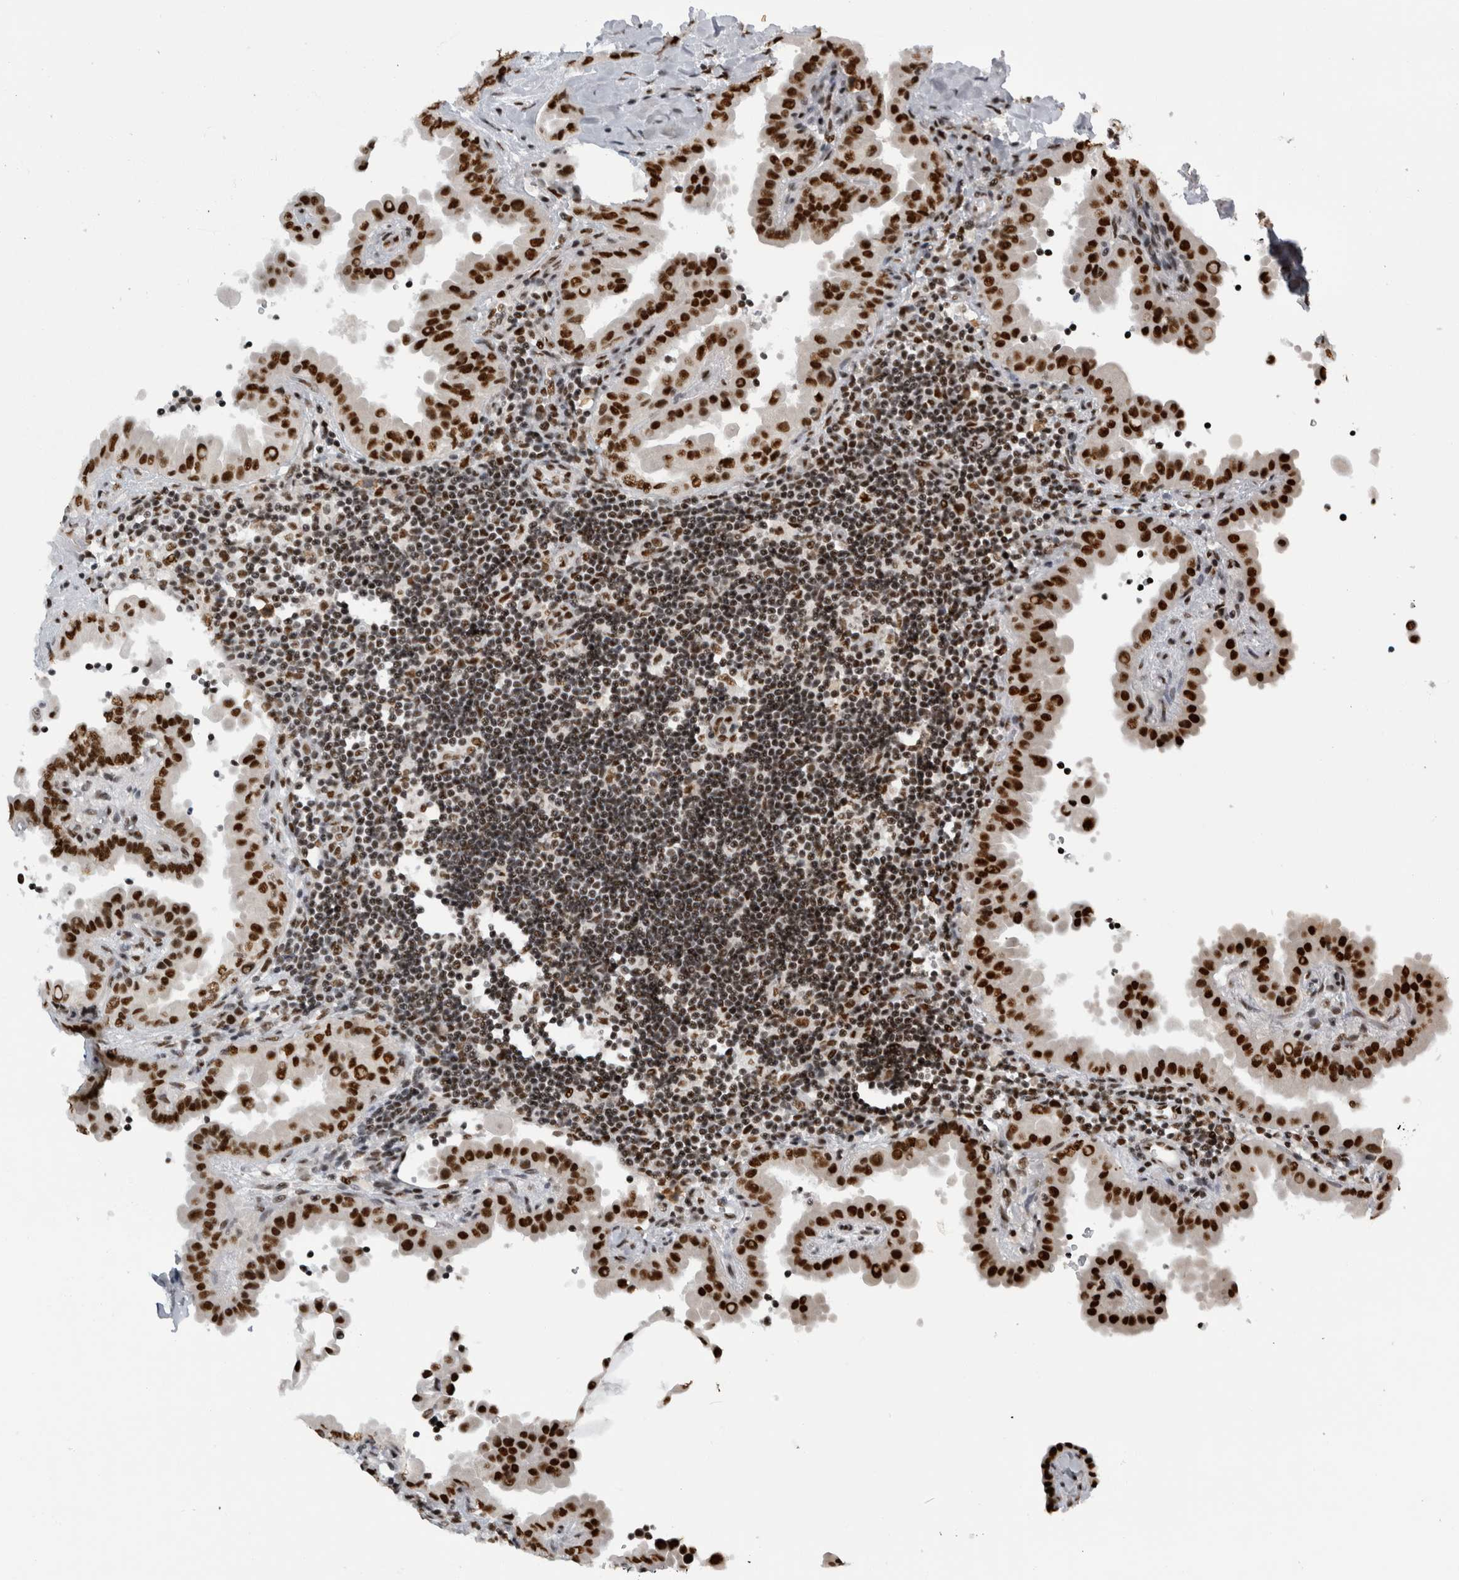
{"staining": {"intensity": "strong", "quantity": ">75%", "location": "nuclear"}, "tissue": "thyroid cancer", "cell_type": "Tumor cells", "image_type": "cancer", "snomed": [{"axis": "morphology", "description": "Papillary adenocarcinoma, NOS"}, {"axis": "topography", "description": "Thyroid gland"}], "caption": "Thyroid cancer (papillary adenocarcinoma) was stained to show a protein in brown. There is high levels of strong nuclear staining in about >75% of tumor cells.", "gene": "ZSCAN2", "patient": {"sex": "male", "age": 33}}